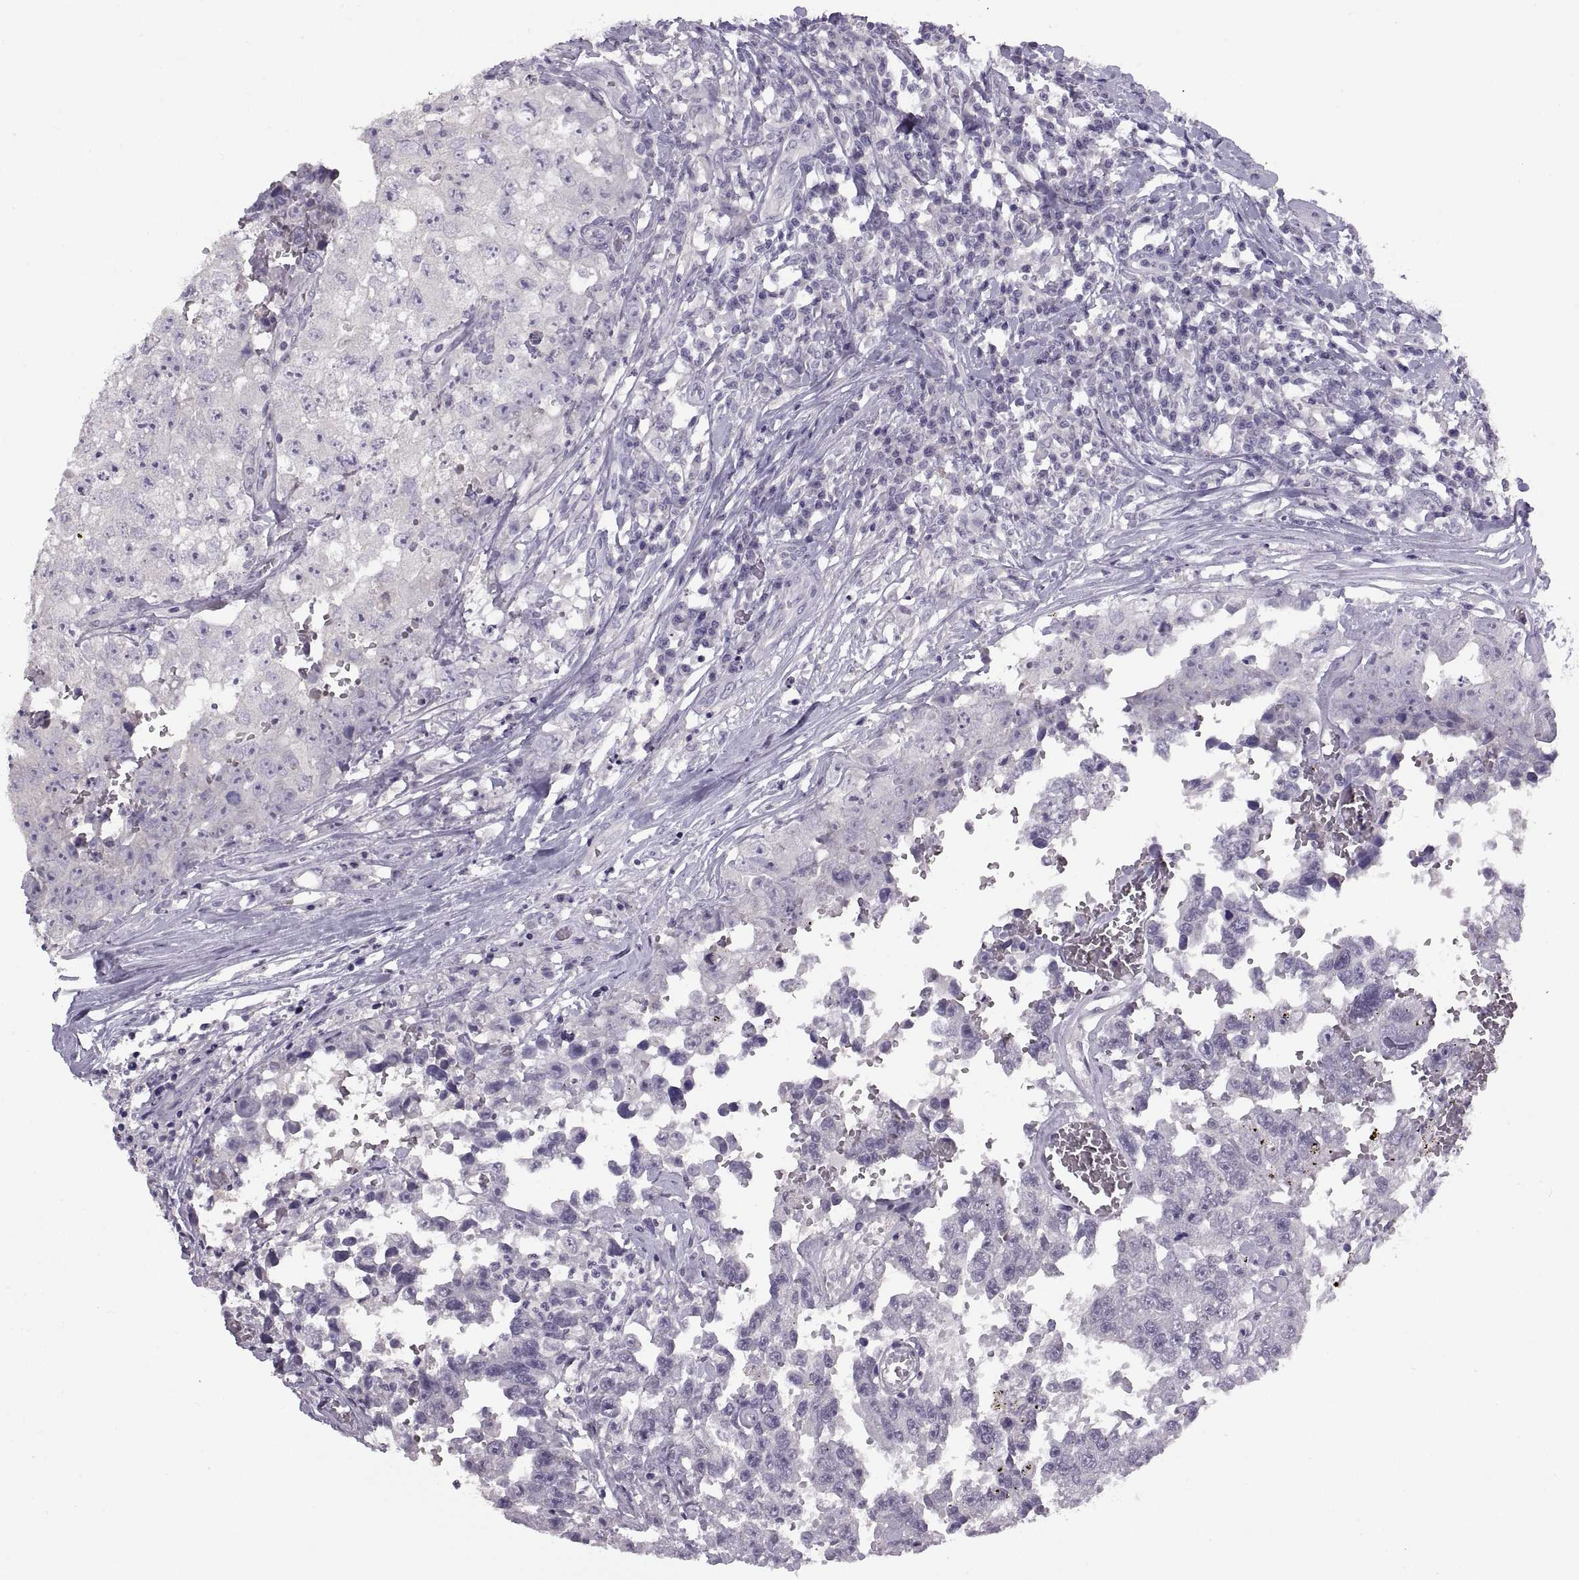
{"staining": {"intensity": "negative", "quantity": "none", "location": "none"}, "tissue": "testis cancer", "cell_type": "Tumor cells", "image_type": "cancer", "snomed": [{"axis": "morphology", "description": "Carcinoma, Embryonal, NOS"}, {"axis": "topography", "description": "Testis"}], "caption": "Immunohistochemistry (IHC) image of embryonal carcinoma (testis) stained for a protein (brown), which exhibits no staining in tumor cells.", "gene": "BSPH1", "patient": {"sex": "male", "age": 36}}